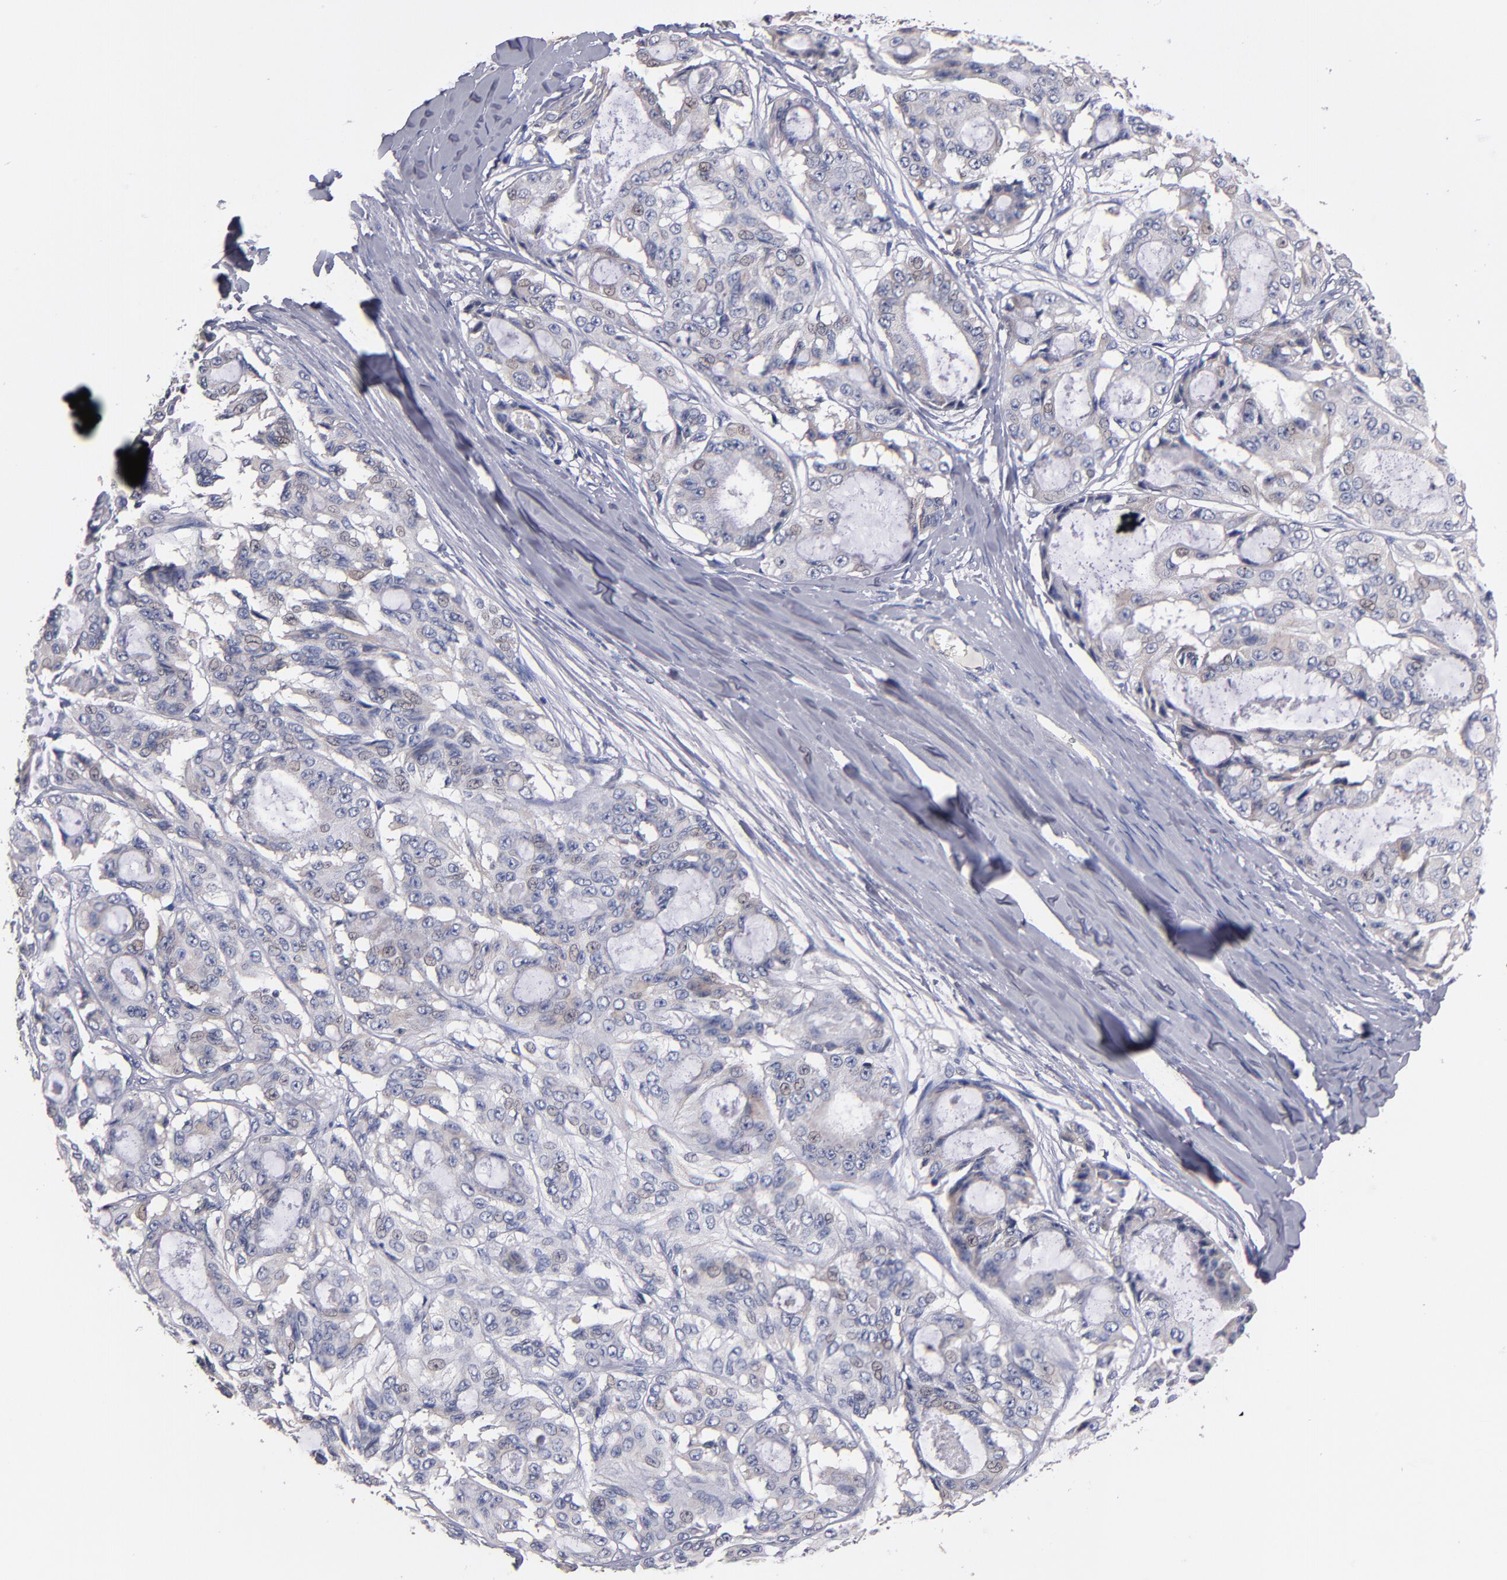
{"staining": {"intensity": "weak", "quantity": "<25%", "location": "cytoplasmic/membranous"}, "tissue": "ovarian cancer", "cell_type": "Tumor cells", "image_type": "cancer", "snomed": [{"axis": "morphology", "description": "Carcinoma, endometroid"}, {"axis": "topography", "description": "Ovary"}], "caption": "Ovarian cancer (endometroid carcinoma) was stained to show a protein in brown. There is no significant staining in tumor cells.", "gene": "DACT1", "patient": {"sex": "female", "age": 61}}